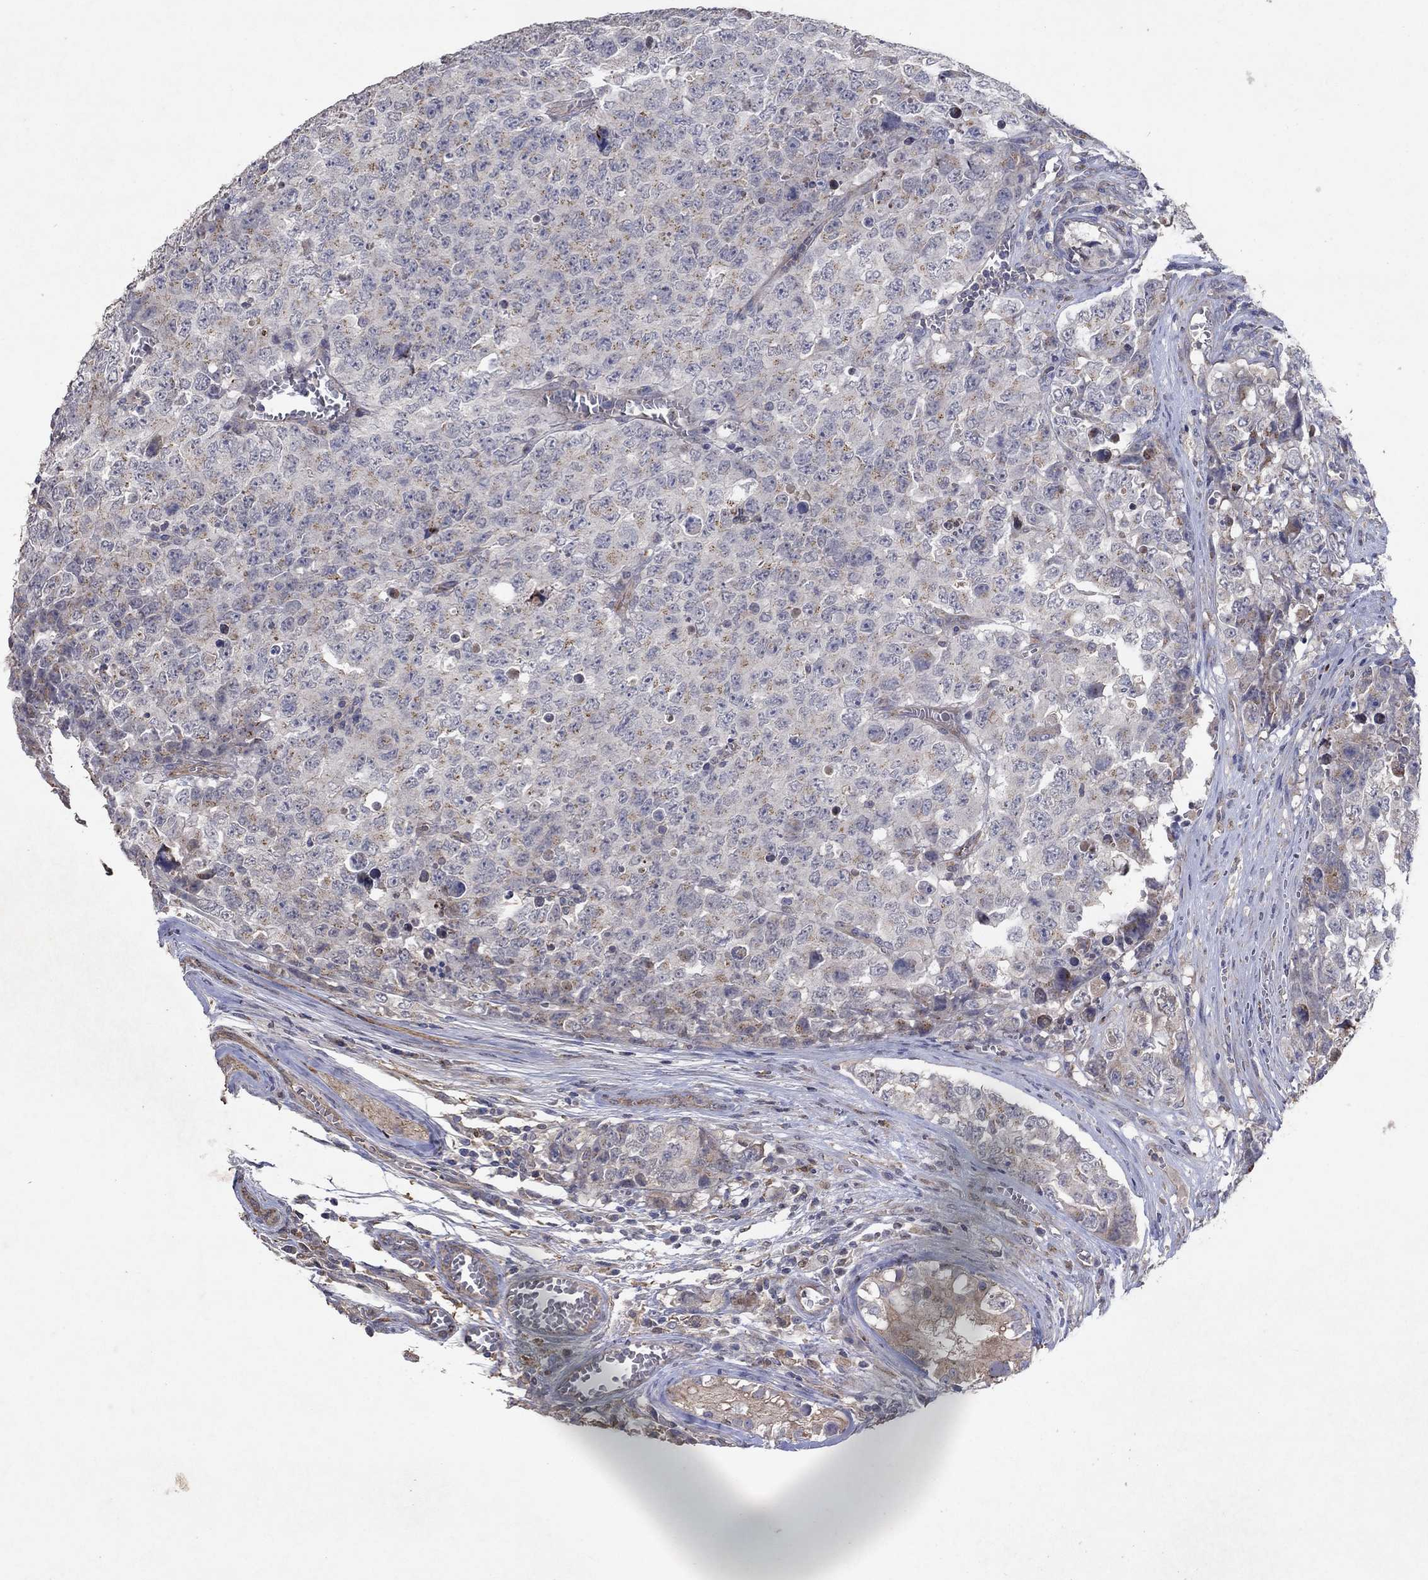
{"staining": {"intensity": "moderate", "quantity": "25%-75%", "location": "cytoplasmic/membranous"}, "tissue": "testis cancer", "cell_type": "Tumor cells", "image_type": "cancer", "snomed": [{"axis": "morphology", "description": "Carcinoma, Embryonal, NOS"}, {"axis": "topography", "description": "Testis"}], "caption": "Immunohistochemistry (DAB (3,3'-diaminobenzidine)) staining of embryonal carcinoma (testis) displays moderate cytoplasmic/membranous protein positivity in approximately 25%-75% of tumor cells. The staining is performed using DAB (3,3'-diaminobenzidine) brown chromogen to label protein expression. The nuclei are counter-stained blue using hematoxylin.", "gene": "FRG1", "patient": {"sex": "male", "age": 23}}